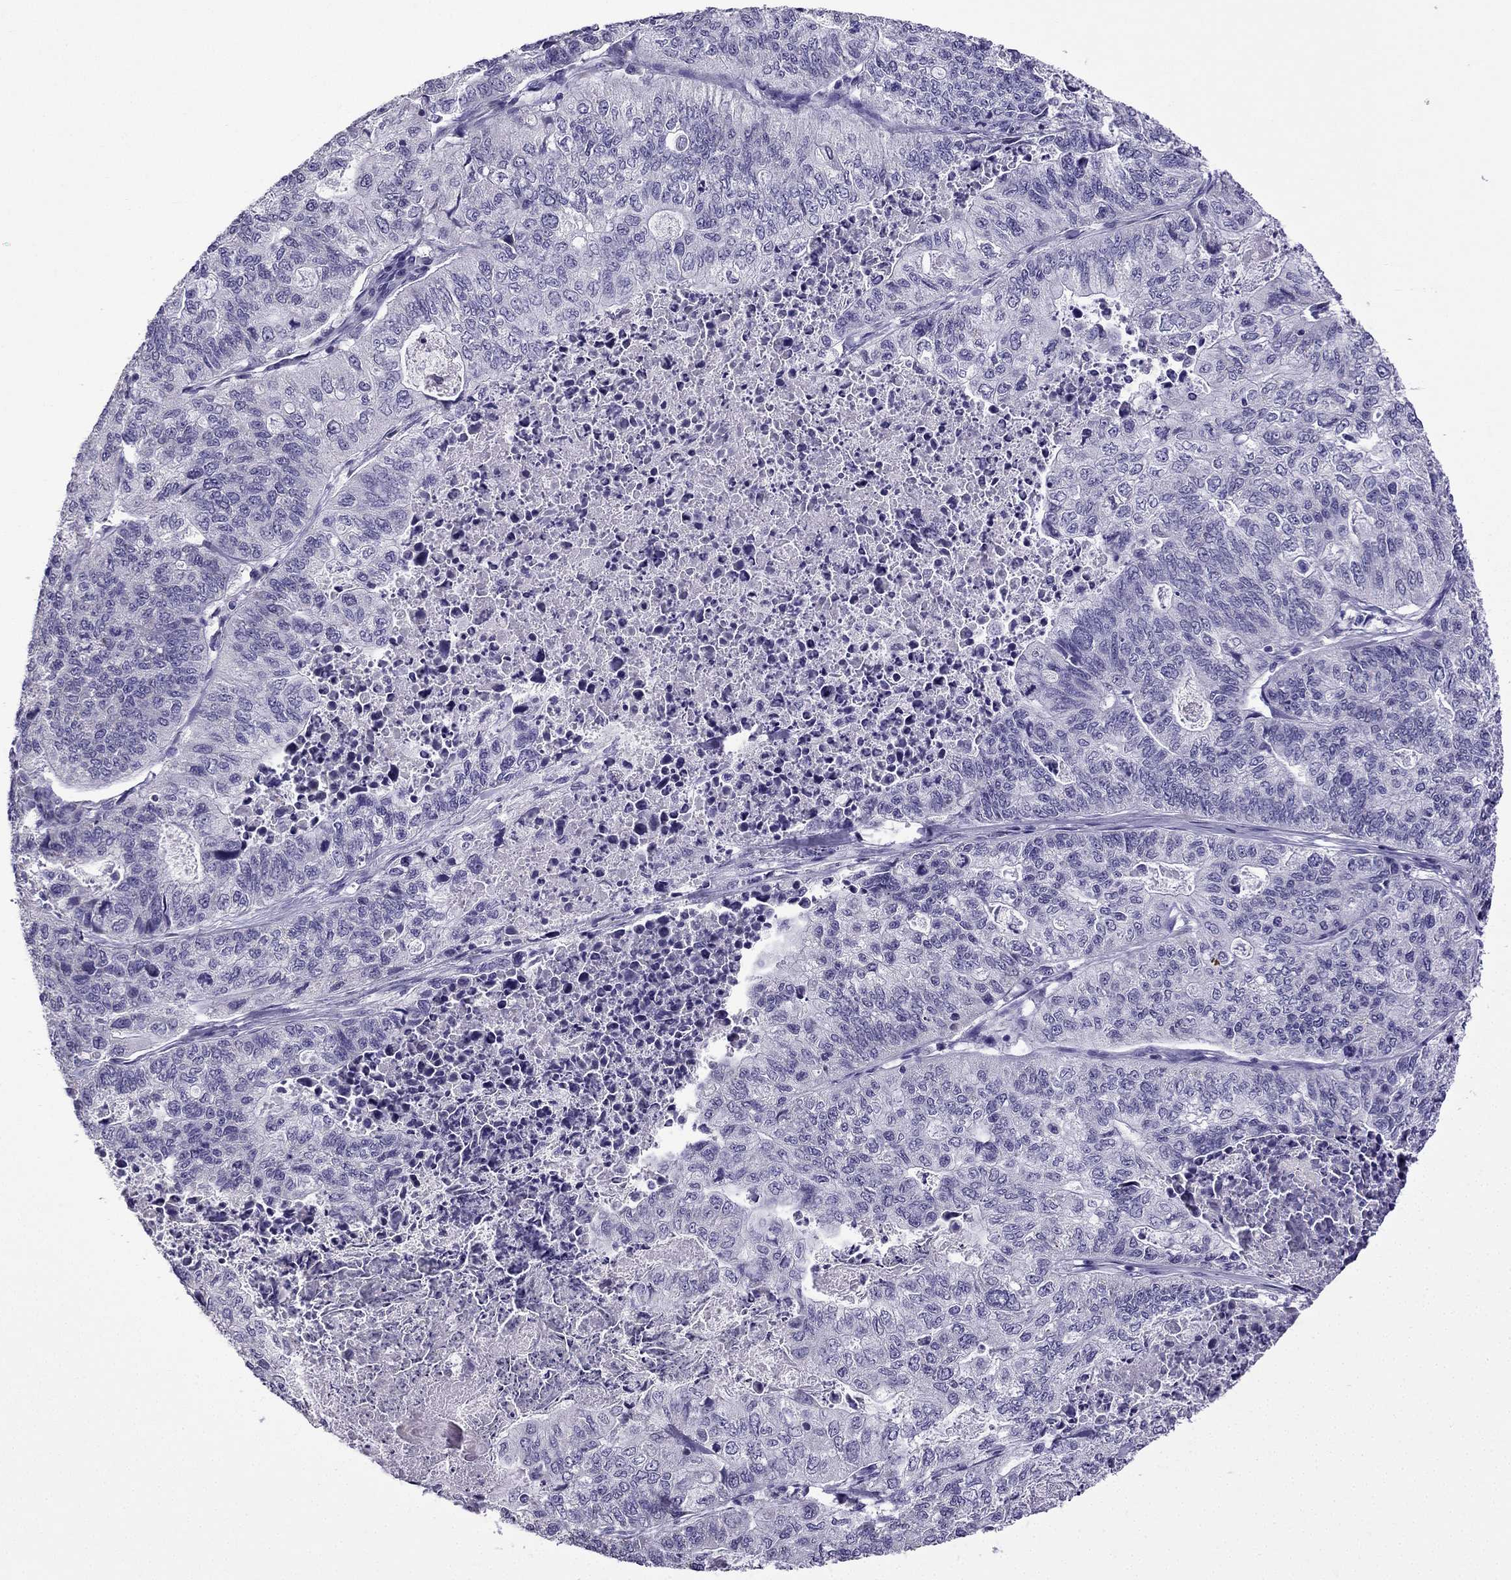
{"staining": {"intensity": "negative", "quantity": "none", "location": "none"}, "tissue": "stomach cancer", "cell_type": "Tumor cells", "image_type": "cancer", "snomed": [{"axis": "morphology", "description": "Adenocarcinoma, NOS"}, {"axis": "topography", "description": "Stomach, upper"}], "caption": "Immunohistochemical staining of stomach cancer (adenocarcinoma) shows no significant staining in tumor cells. (Brightfield microscopy of DAB (3,3'-diaminobenzidine) immunohistochemistry at high magnification).", "gene": "TTN", "patient": {"sex": "female", "age": 67}}